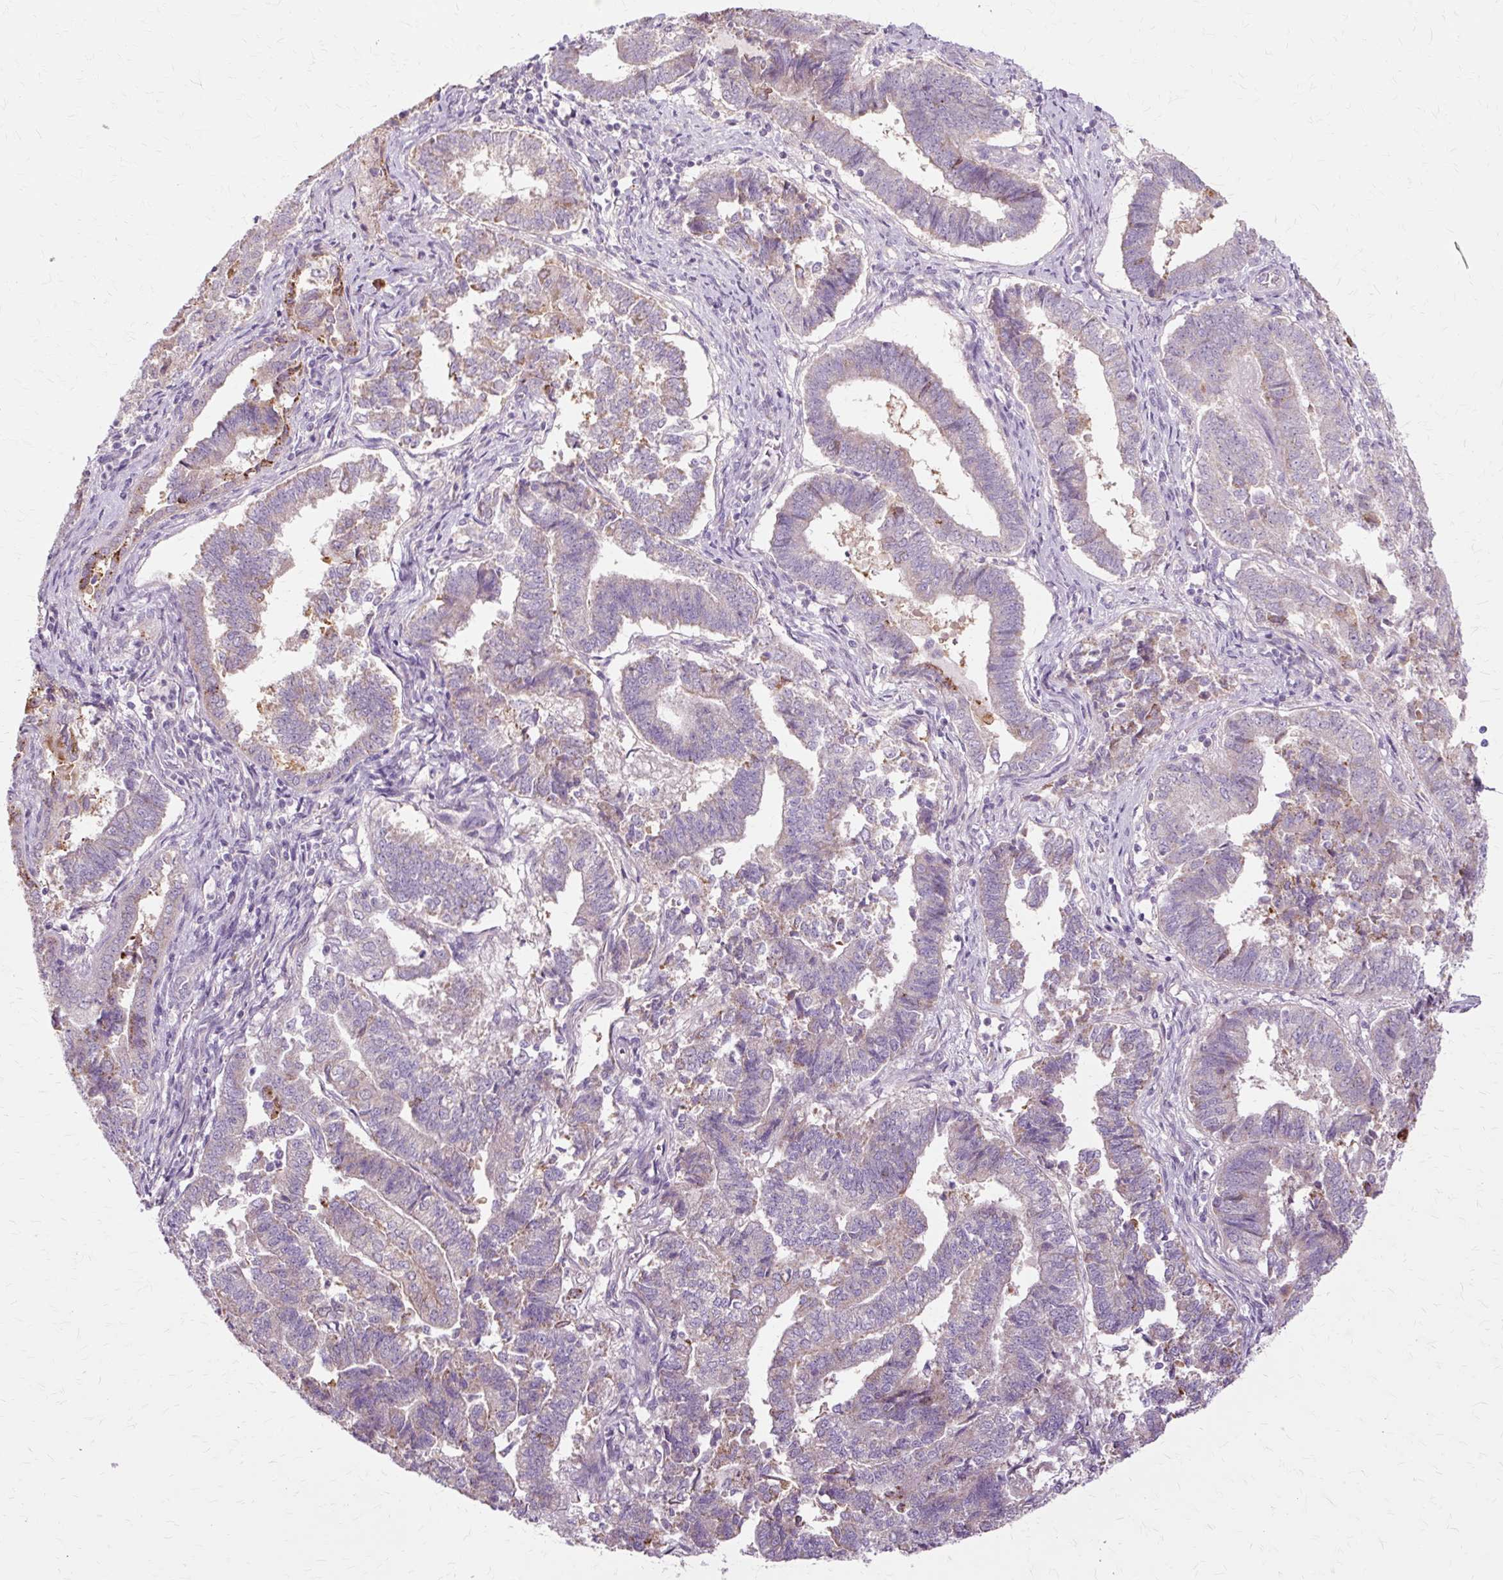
{"staining": {"intensity": "negative", "quantity": "none", "location": "none"}, "tissue": "endometrial cancer", "cell_type": "Tumor cells", "image_type": "cancer", "snomed": [{"axis": "morphology", "description": "Adenocarcinoma, NOS"}, {"axis": "topography", "description": "Endometrium"}], "caption": "Immunohistochemistry (IHC) photomicrograph of neoplastic tissue: endometrial adenocarcinoma stained with DAB displays no significant protein staining in tumor cells.", "gene": "PDZD2", "patient": {"sex": "female", "age": 72}}